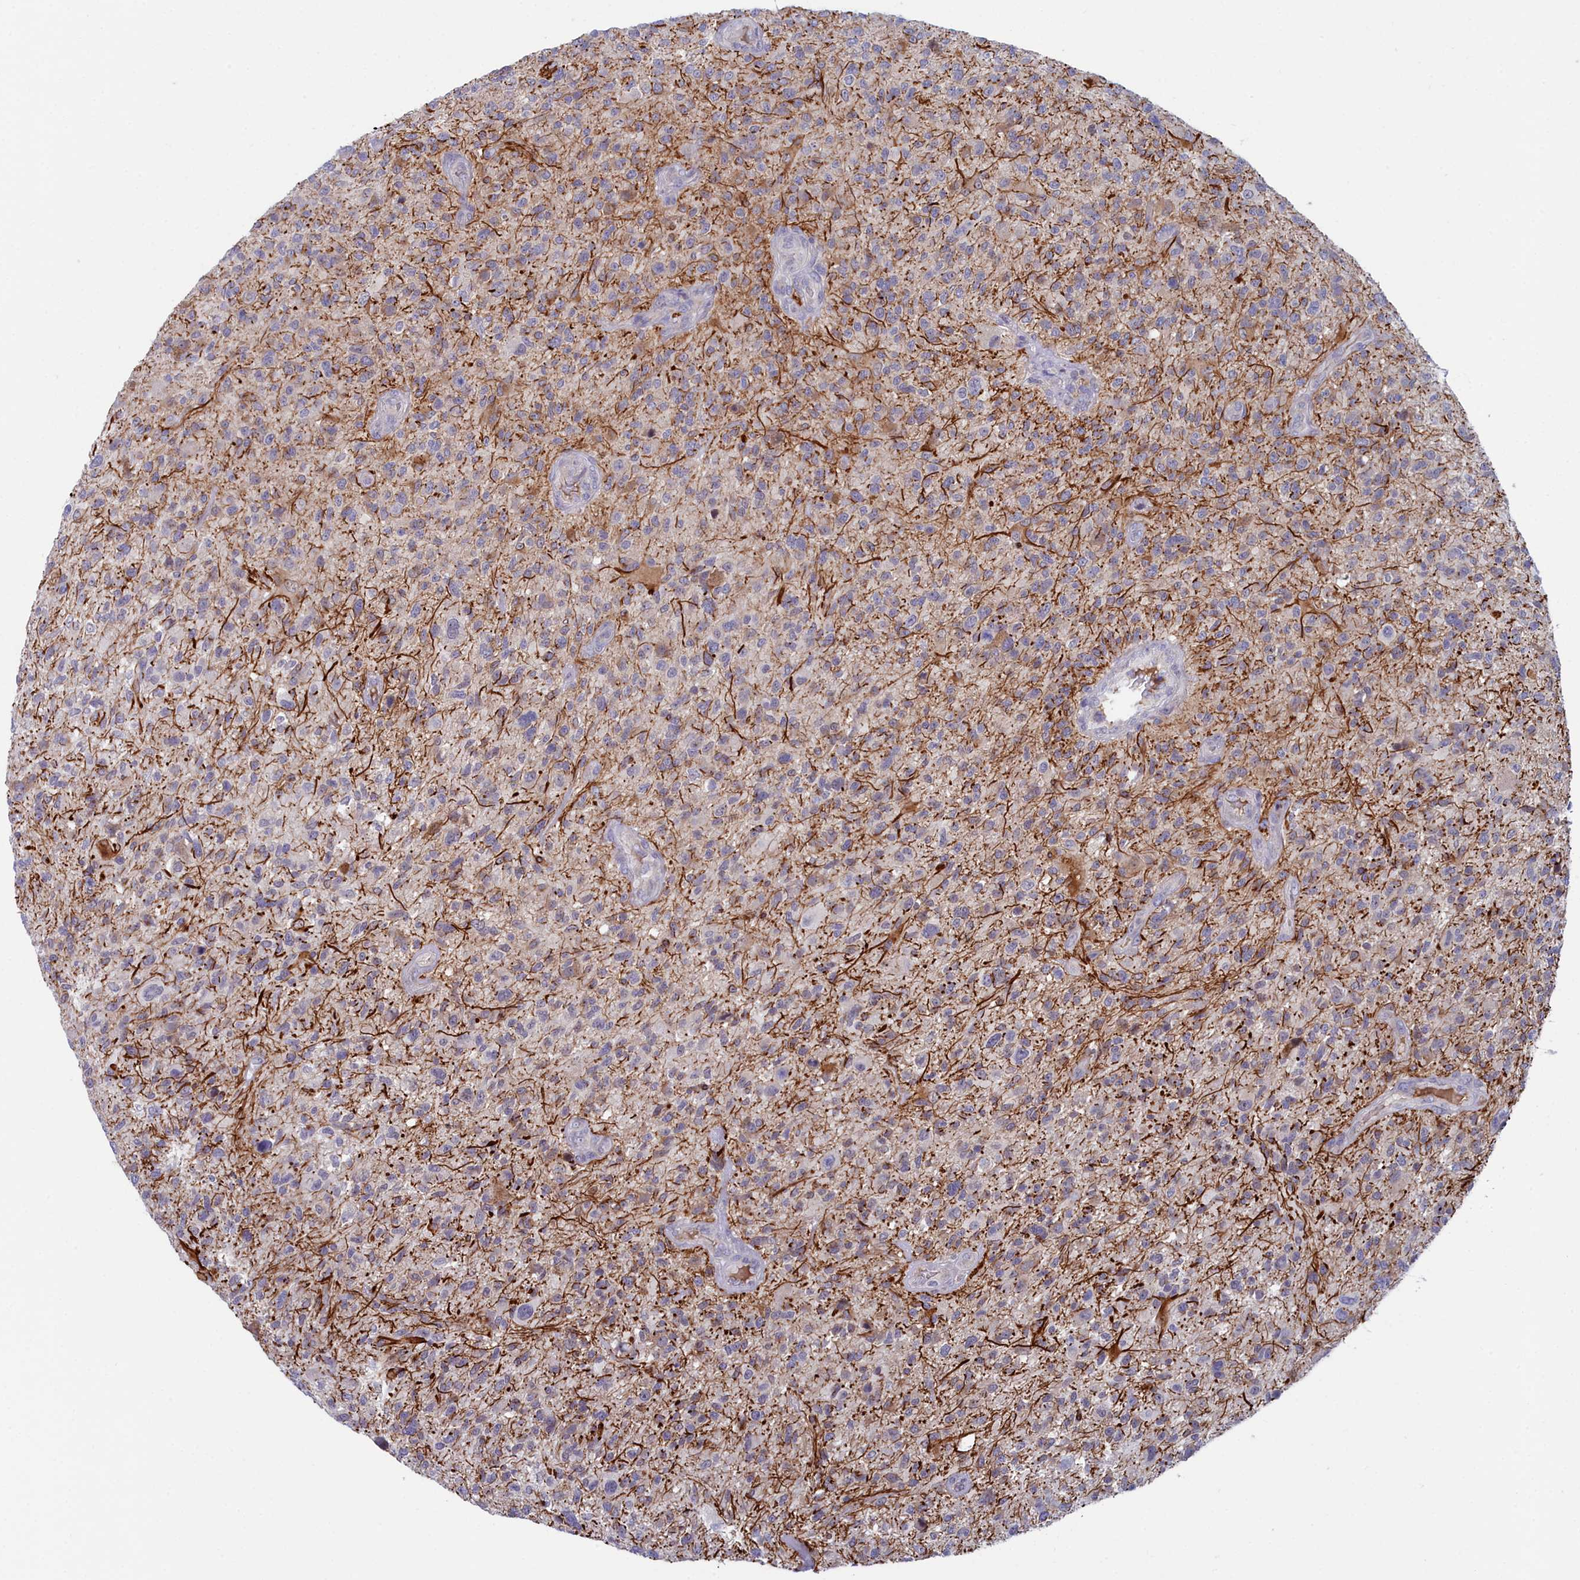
{"staining": {"intensity": "weak", "quantity": "<25%", "location": "cytoplasmic/membranous"}, "tissue": "glioma", "cell_type": "Tumor cells", "image_type": "cancer", "snomed": [{"axis": "morphology", "description": "Glioma, malignant, High grade"}, {"axis": "topography", "description": "Brain"}], "caption": "Immunohistochemistry histopathology image of glioma stained for a protein (brown), which exhibits no staining in tumor cells.", "gene": "KCTD18", "patient": {"sex": "male", "age": 47}}